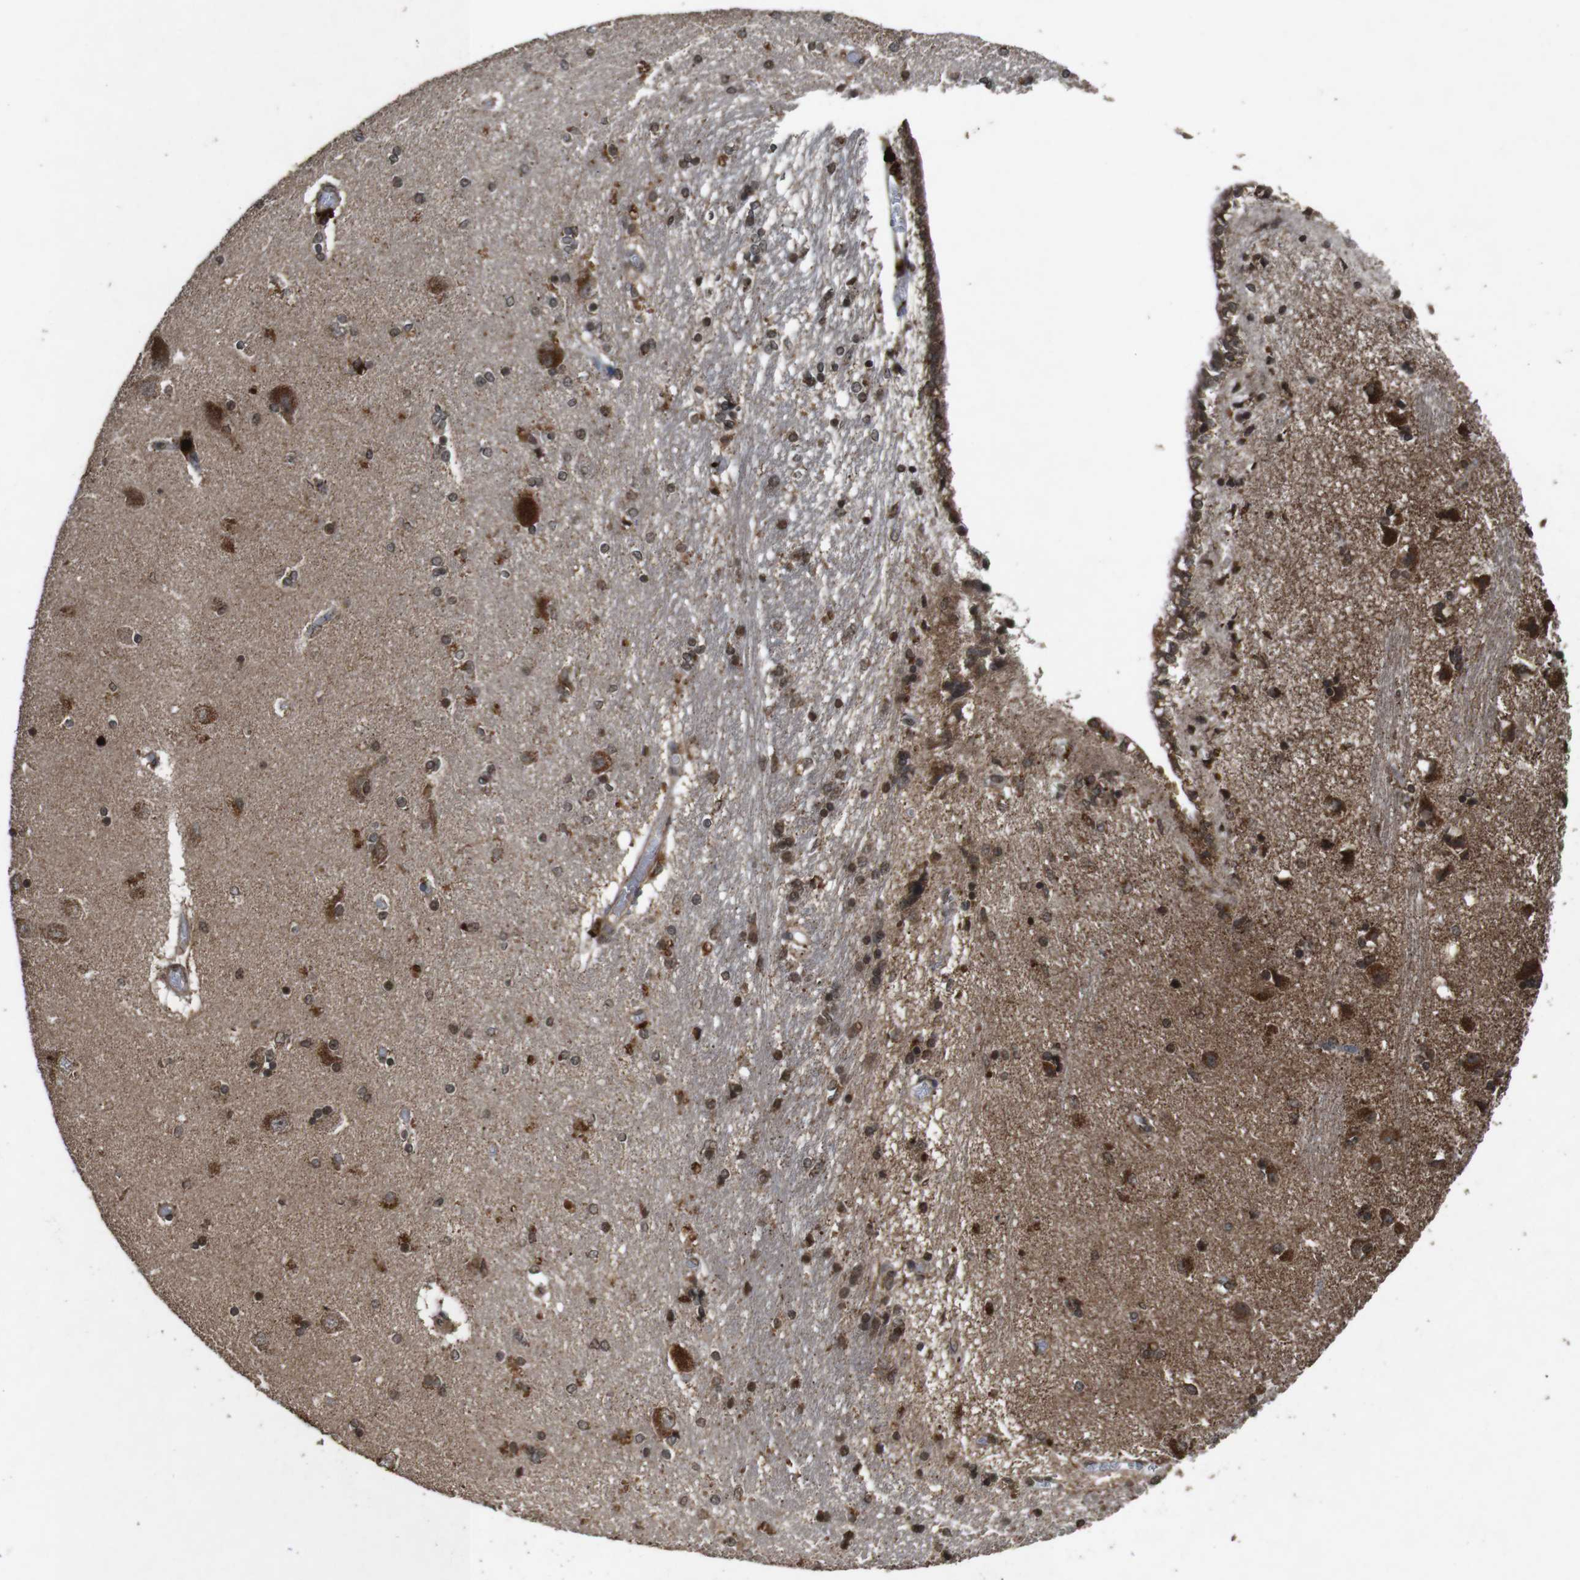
{"staining": {"intensity": "moderate", "quantity": "25%-75%", "location": "nuclear"}, "tissue": "hippocampus", "cell_type": "Glial cells", "image_type": "normal", "snomed": [{"axis": "morphology", "description": "Normal tissue, NOS"}, {"axis": "topography", "description": "Hippocampus"}], "caption": "A brown stain shows moderate nuclear expression of a protein in glial cells of unremarkable human hippocampus.", "gene": "SORL1", "patient": {"sex": "female", "age": 54}}